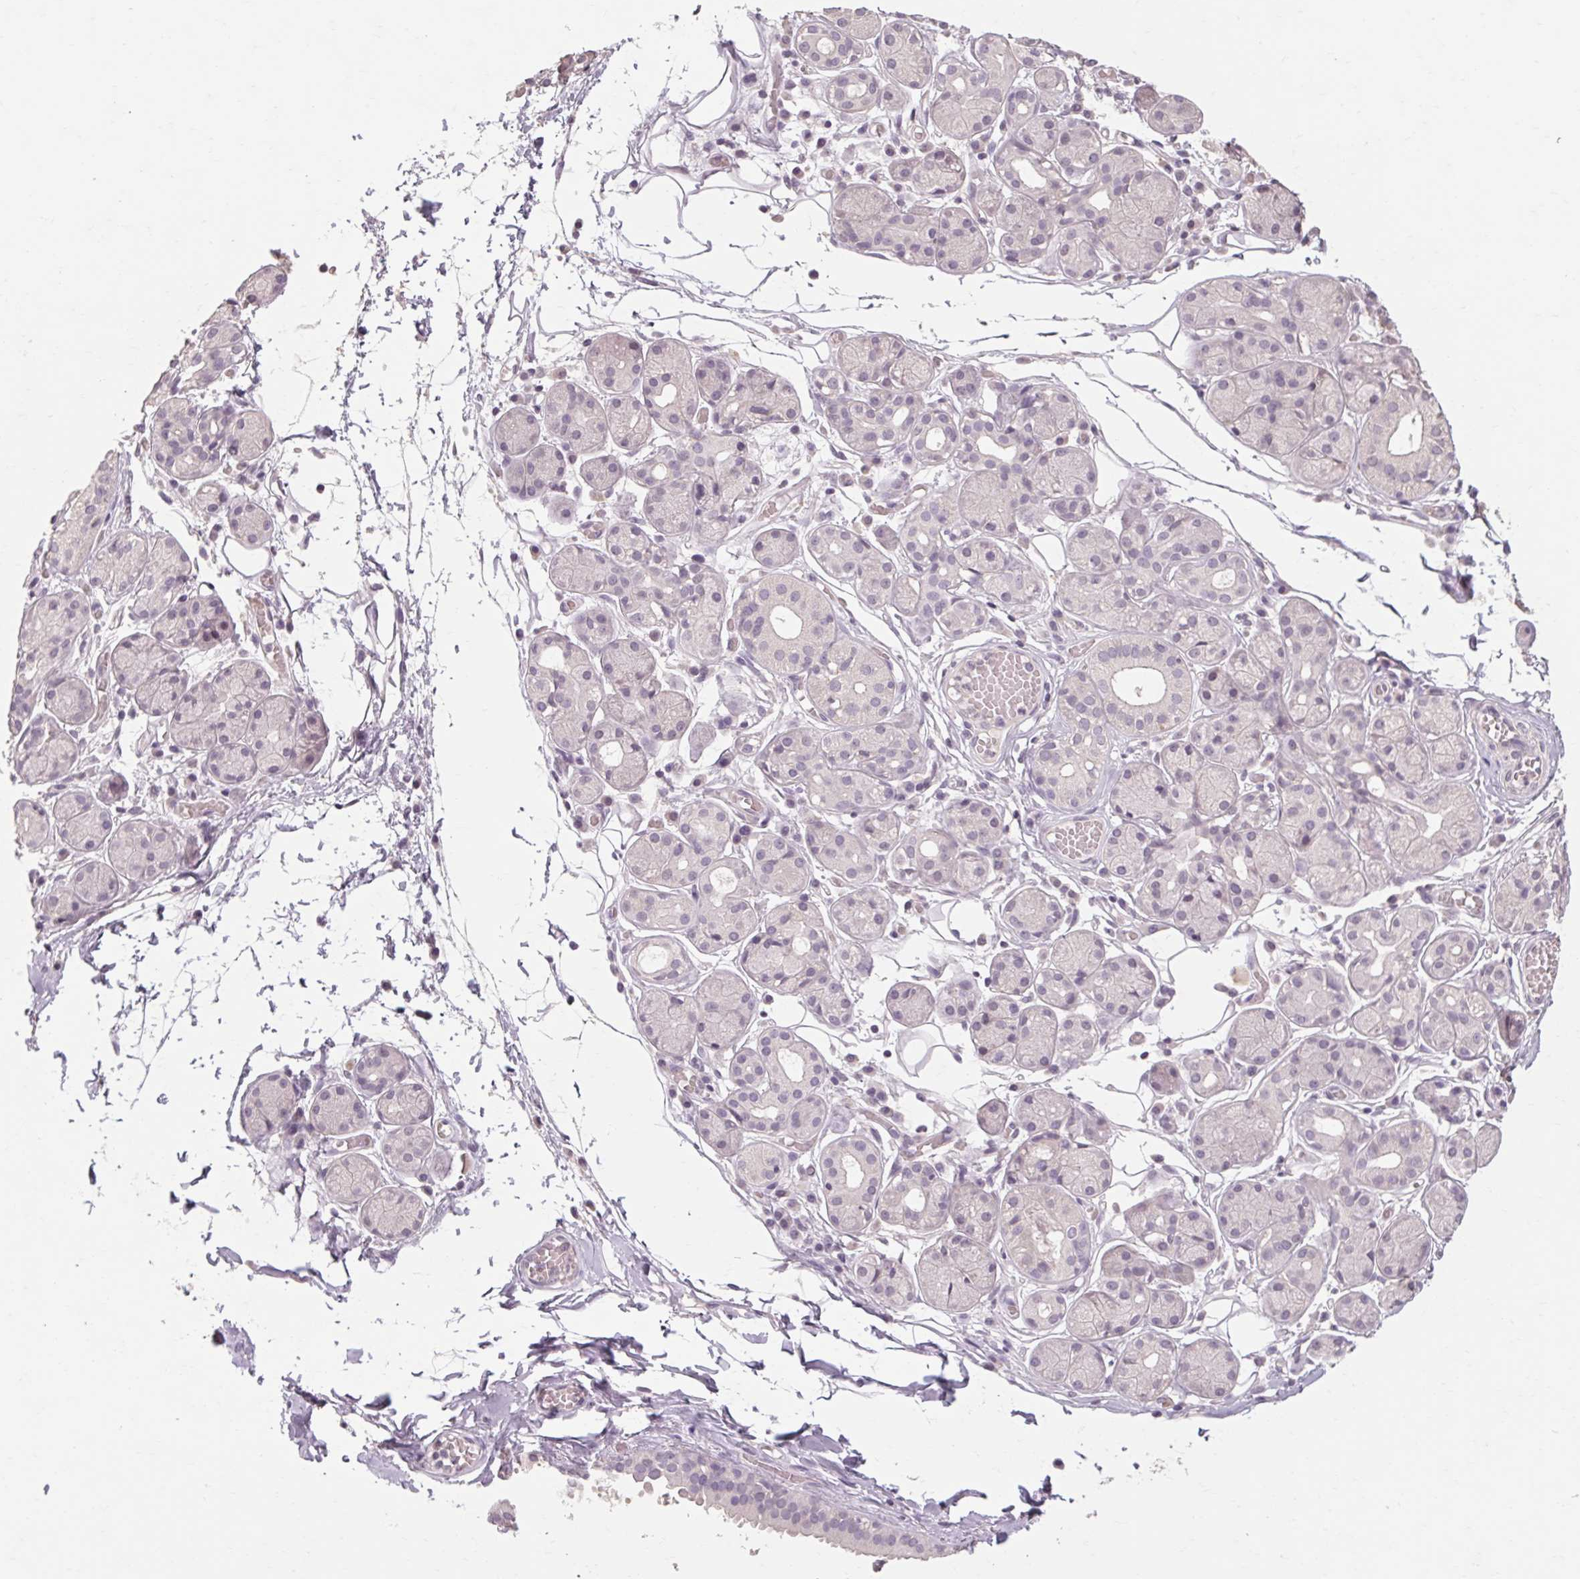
{"staining": {"intensity": "negative", "quantity": "none", "location": "none"}, "tissue": "salivary gland", "cell_type": "Glandular cells", "image_type": "normal", "snomed": [{"axis": "morphology", "description": "Normal tissue, NOS"}, {"axis": "topography", "description": "Salivary gland"}, {"axis": "topography", "description": "Peripheral nerve tissue"}], "caption": "Glandular cells show no significant expression in benign salivary gland. Brightfield microscopy of IHC stained with DAB (3,3'-diaminobenzidine) (brown) and hematoxylin (blue), captured at high magnification.", "gene": "POMC", "patient": {"sex": "male", "age": 71}}